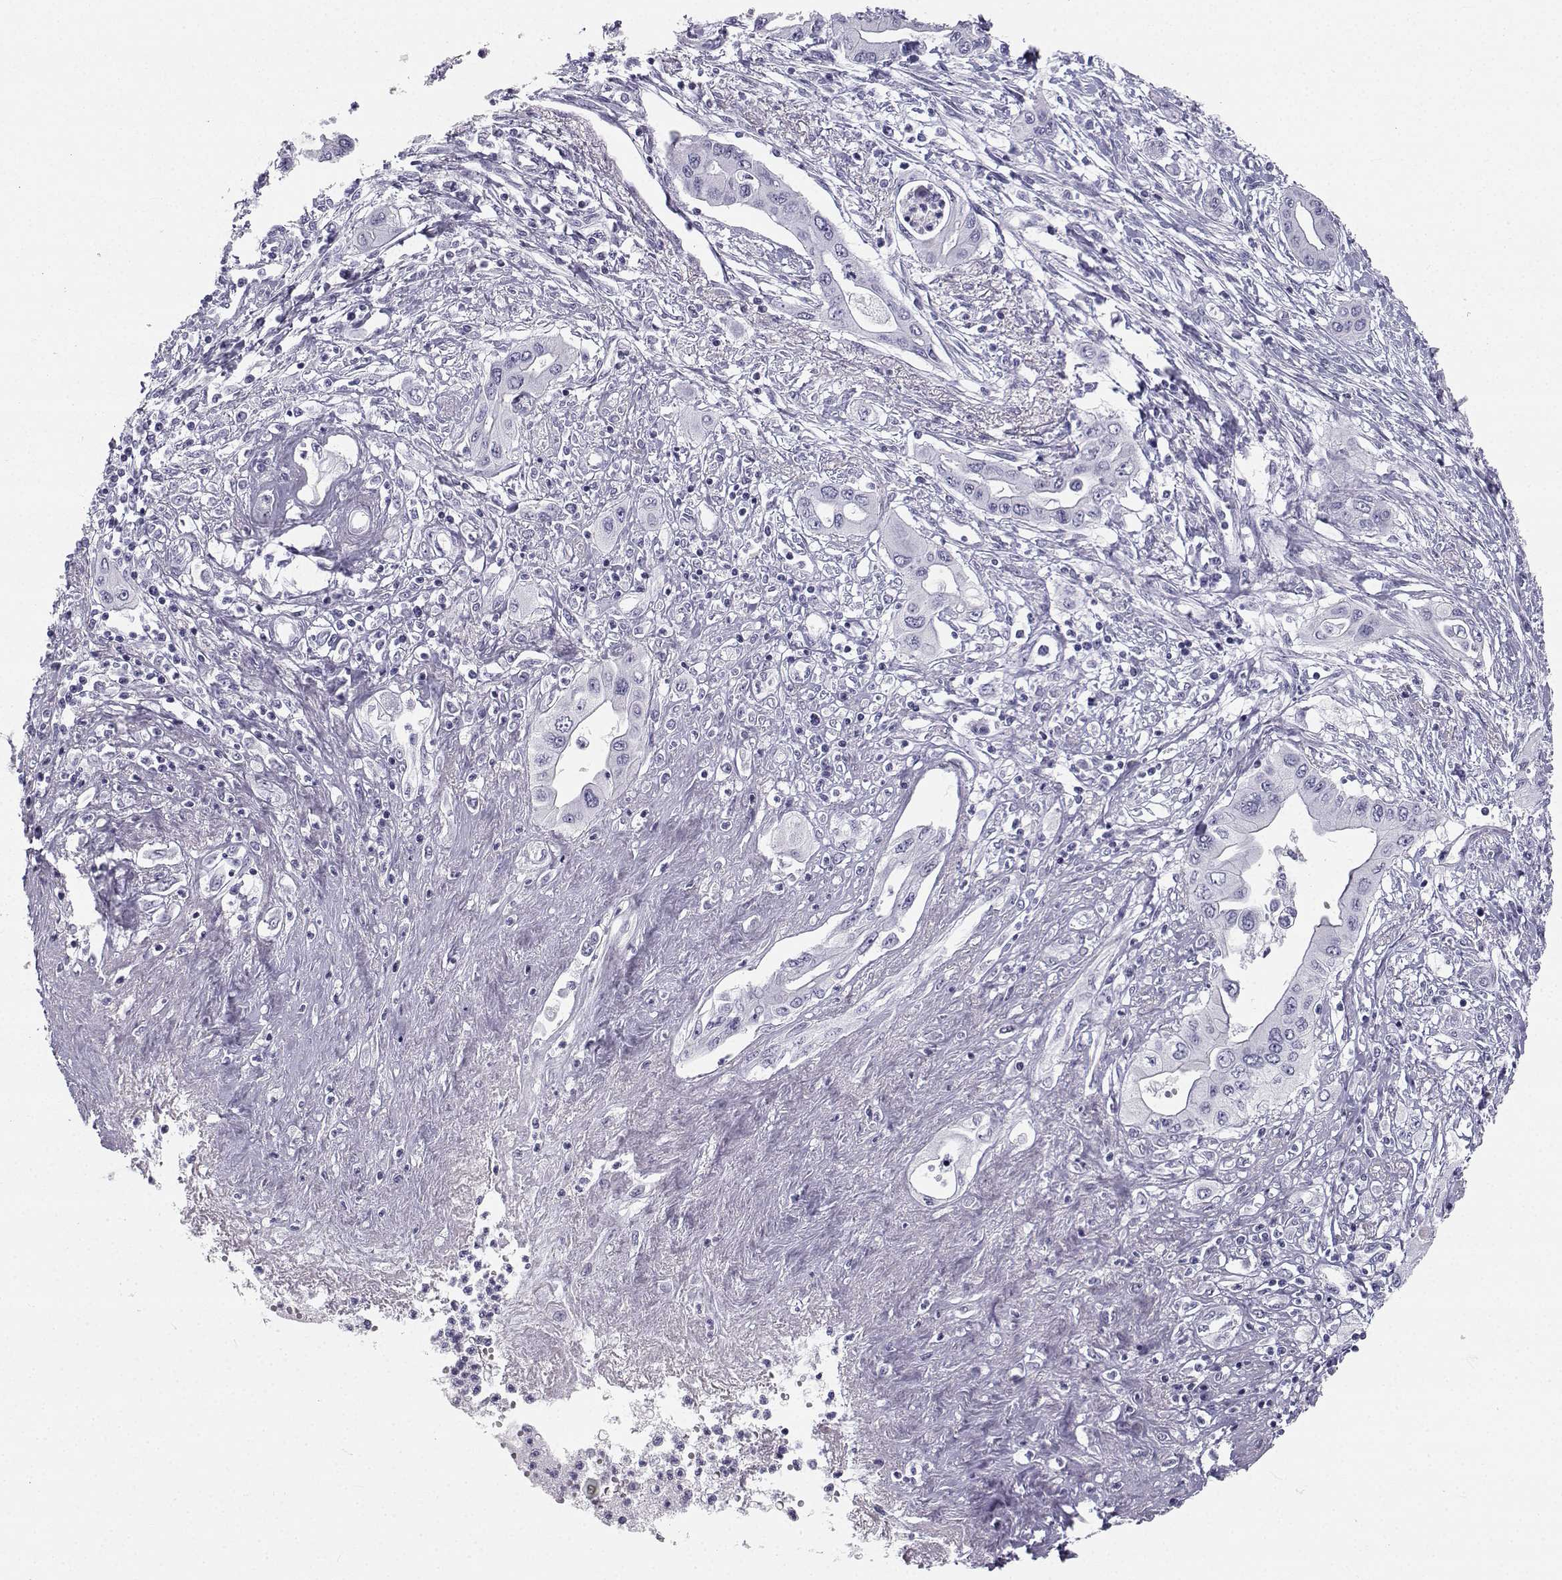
{"staining": {"intensity": "negative", "quantity": "none", "location": "none"}, "tissue": "pancreatic cancer", "cell_type": "Tumor cells", "image_type": "cancer", "snomed": [{"axis": "morphology", "description": "Adenocarcinoma, NOS"}, {"axis": "topography", "description": "Pancreas"}], "caption": "DAB immunohistochemical staining of pancreatic cancer shows no significant expression in tumor cells. (DAB IHC visualized using brightfield microscopy, high magnification).", "gene": "SYCE1", "patient": {"sex": "female", "age": 62}}